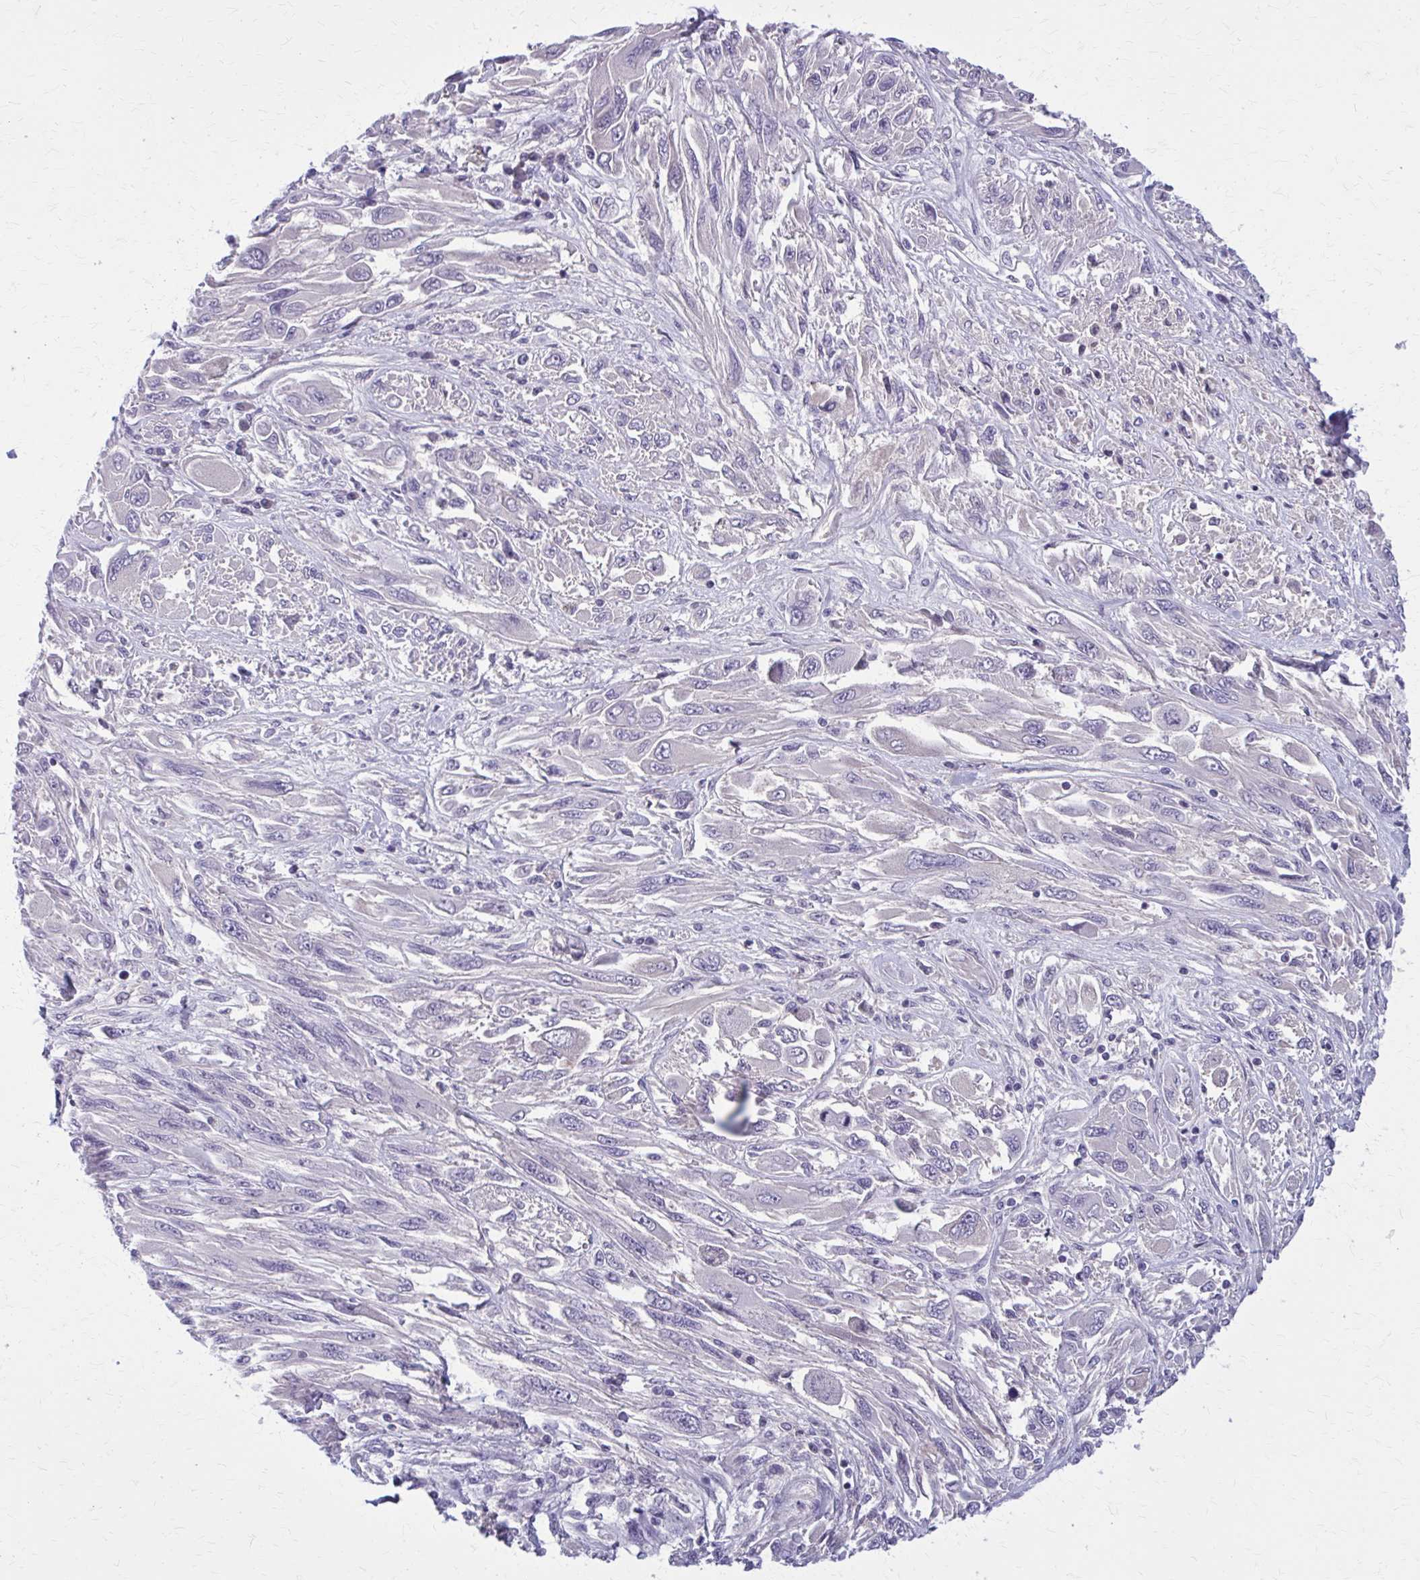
{"staining": {"intensity": "negative", "quantity": "none", "location": "none"}, "tissue": "melanoma", "cell_type": "Tumor cells", "image_type": "cancer", "snomed": [{"axis": "morphology", "description": "Malignant melanoma, NOS"}, {"axis": "topography", "description": "Skin"}], "caption": "Melanoma was stained to show a protein in brown. There is no significant positivity in tumor cells.", "gene": "OR4A47", "patient": {"sex": "female", "age": 91}}